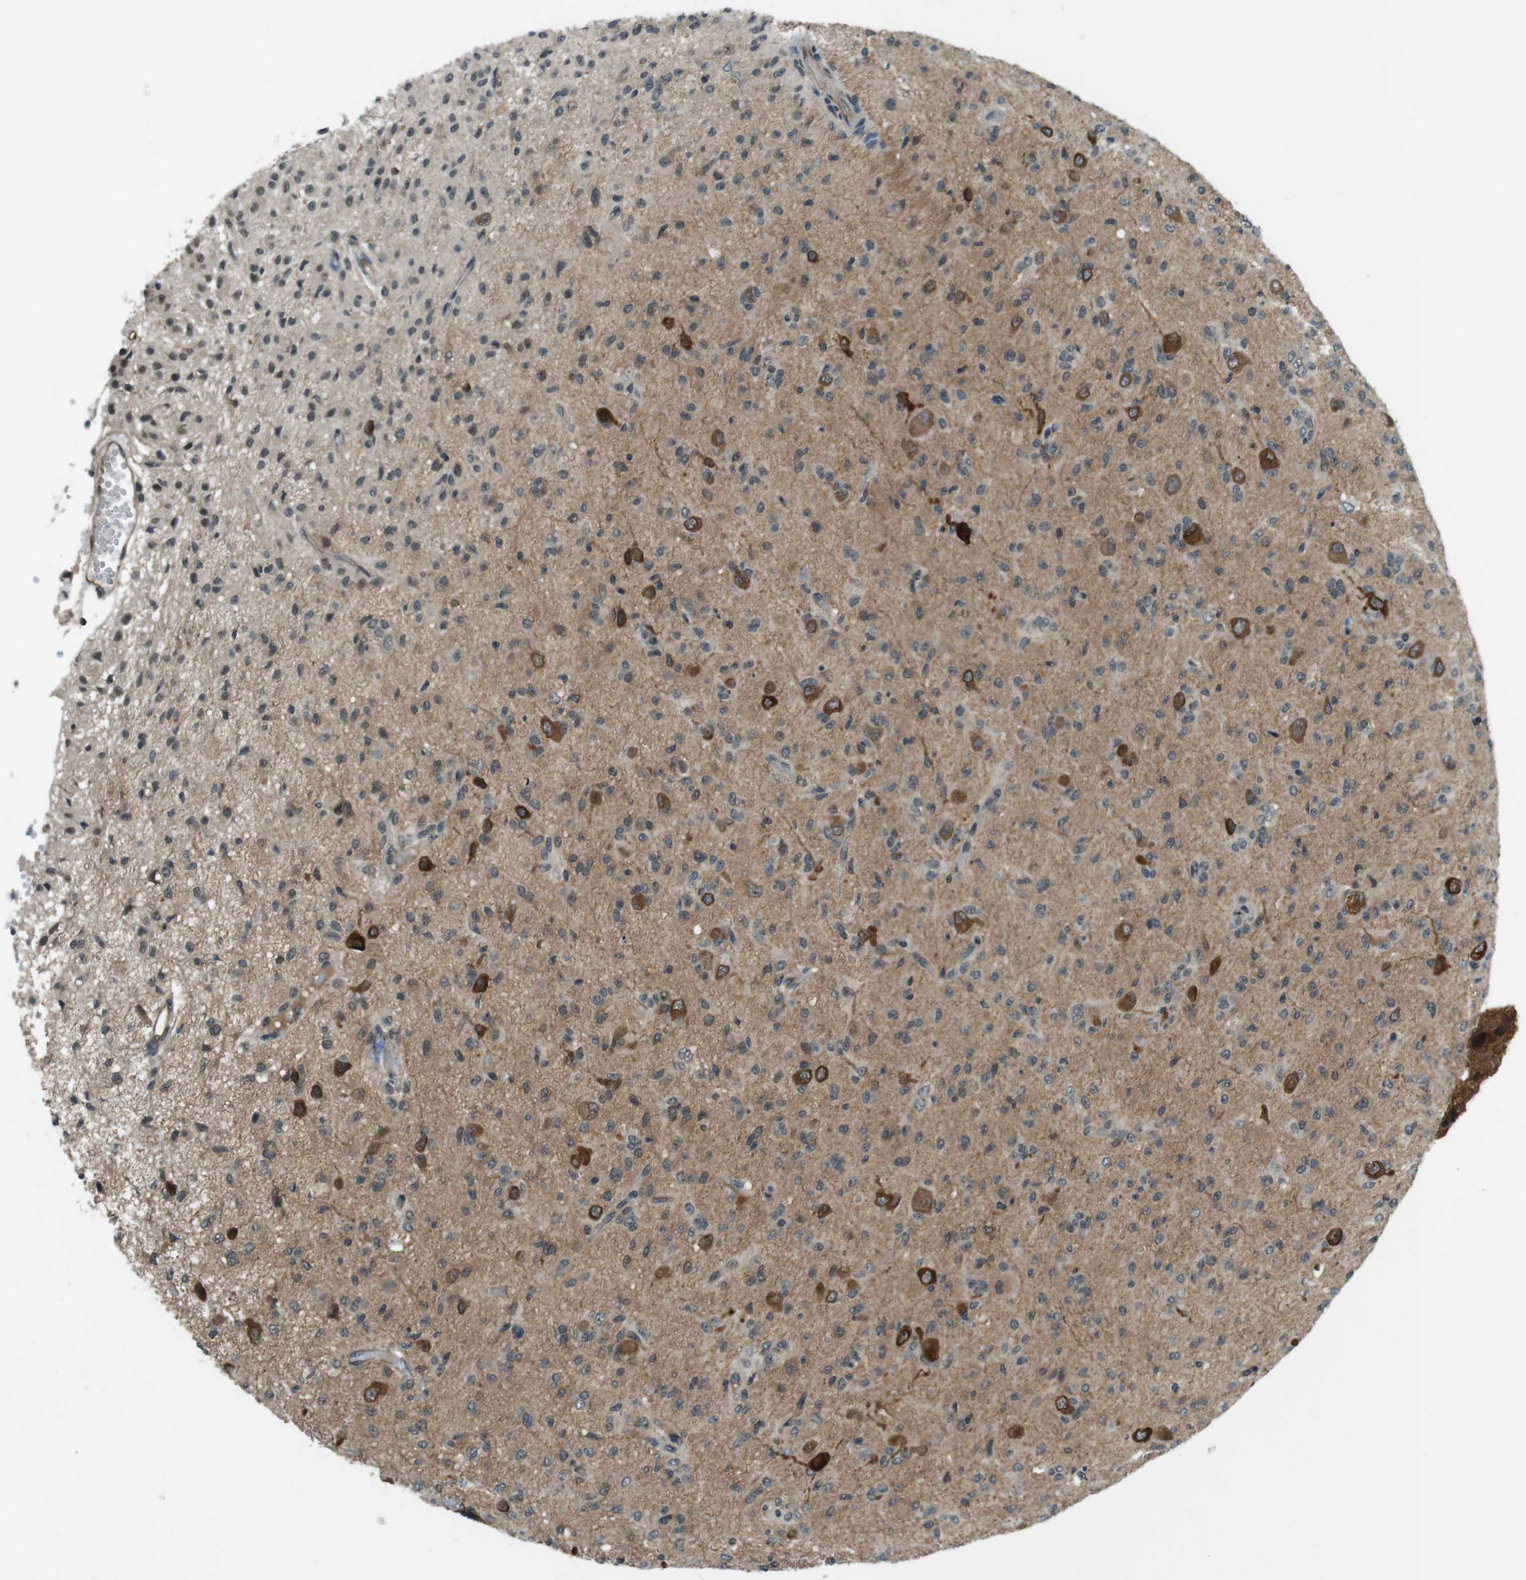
{"staining": {"intensity": "moderate", "quantity": "25%-75%", "location": "cytoplasmic/membranous"}, "tissue": "glioma", "cell_type": "Tumor cells", "image_type": "cancer", "snomed": [{"axis": "morphology", "description": "Glioma, malignant, High grade"}, {"axis": "topography", "description": "Brain"}], "caption": "Malignant glioma (high-grade) stained for a protein (brown) displays moderate cytoplasmic/membranous positive positivity in about 25%-75% of tumor cells.", "gene": "TIAM2", "patient": {"sex": "female", "age": 59}}